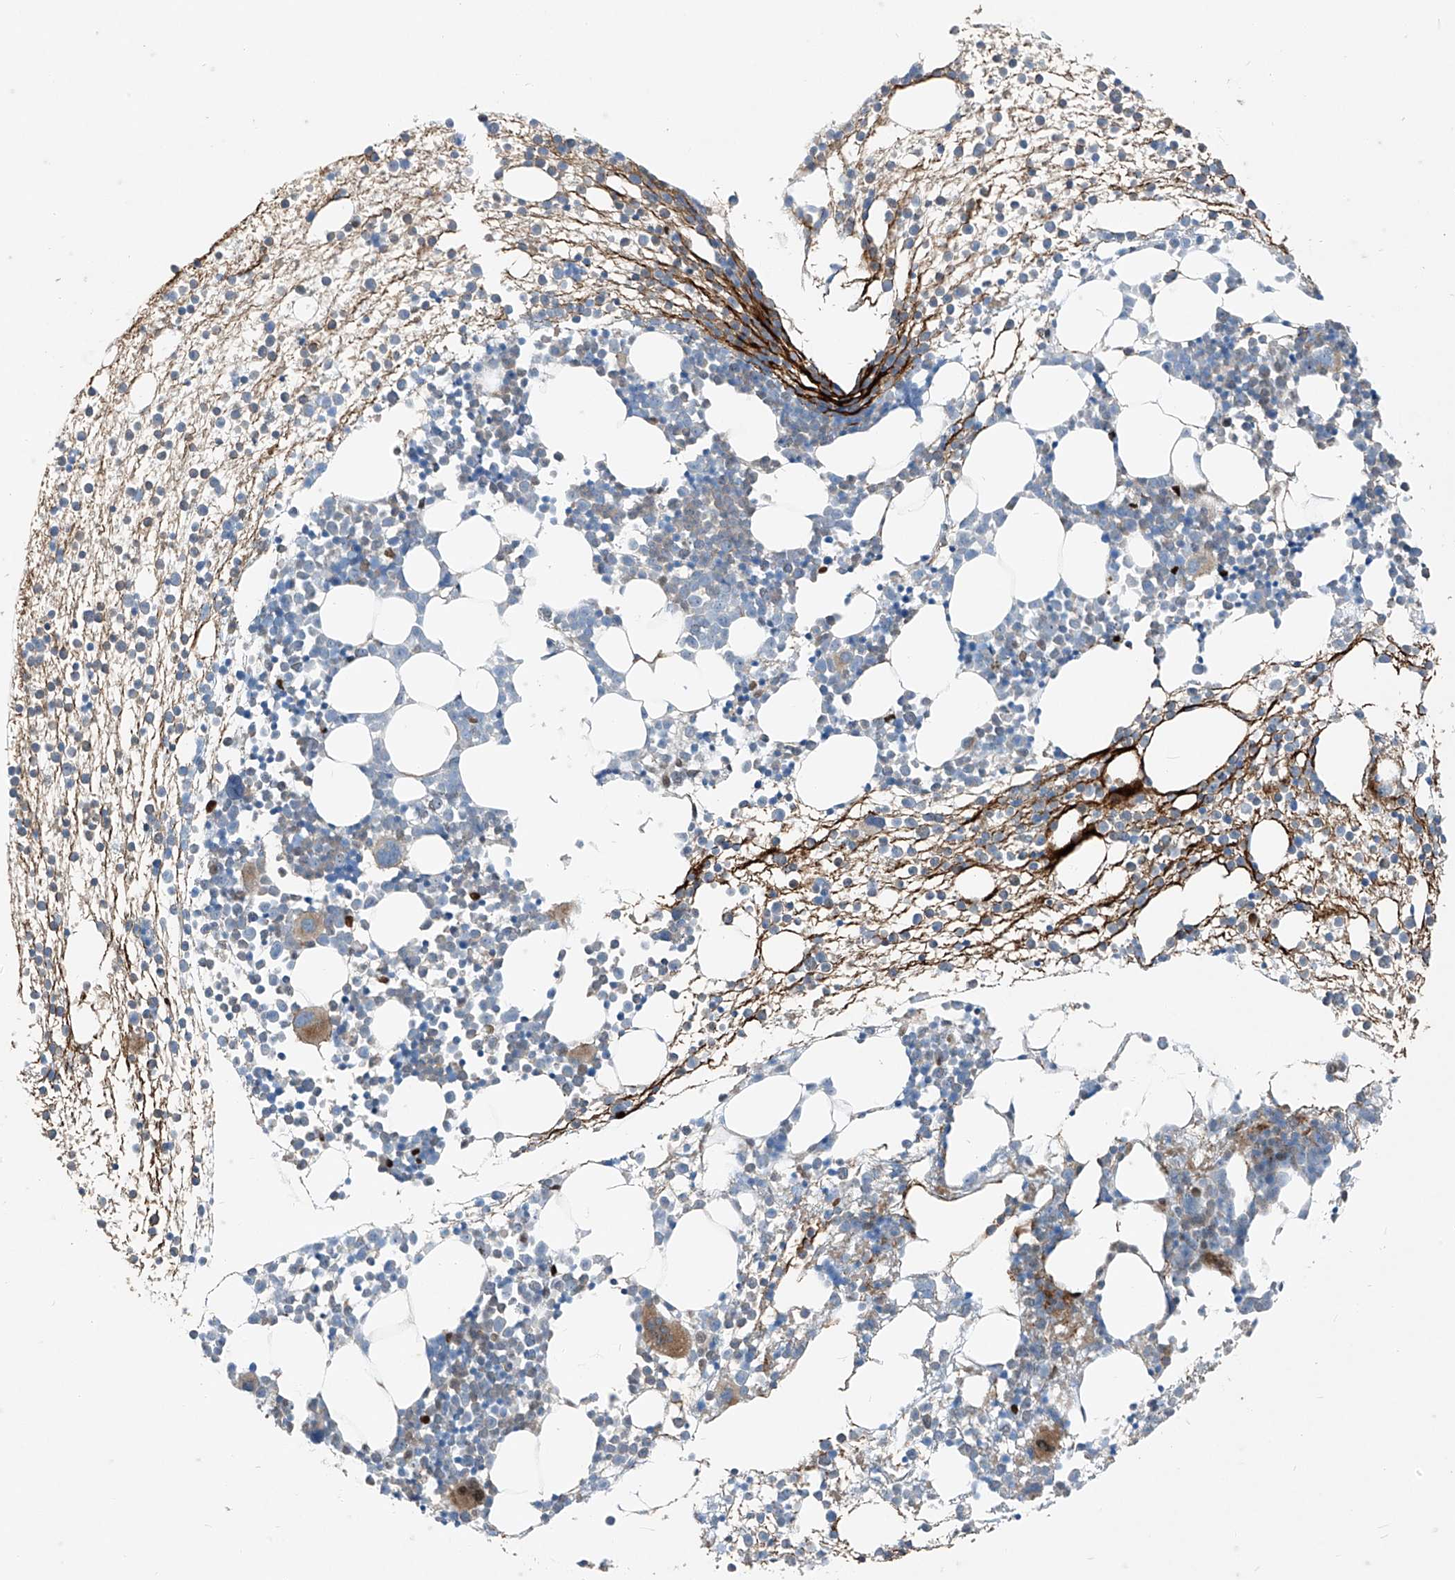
{"staining": {"intensity": "strong", "quantity": "<25%", "location": "cytoplasmic/membranous,nuclear"}, "tissue": "bone marrow", "cell_type": "Hematopoietic cells", "image_type": "normal", "snomed": [{"axis": "morphology", "description": "Normal tissue, NOS"}, {"axis": "topography", "description": "Bone marrow"}], "caption": "This micrograph displays immunohistochemistry (IHC) staining of benign bone marrow, with medium strong cytoplasmic/membranous,nuclear expression in approximately <25% of hematopoietic cells.", "gene": "PPCS", "patient": {"sex": "male", "age": 54}}